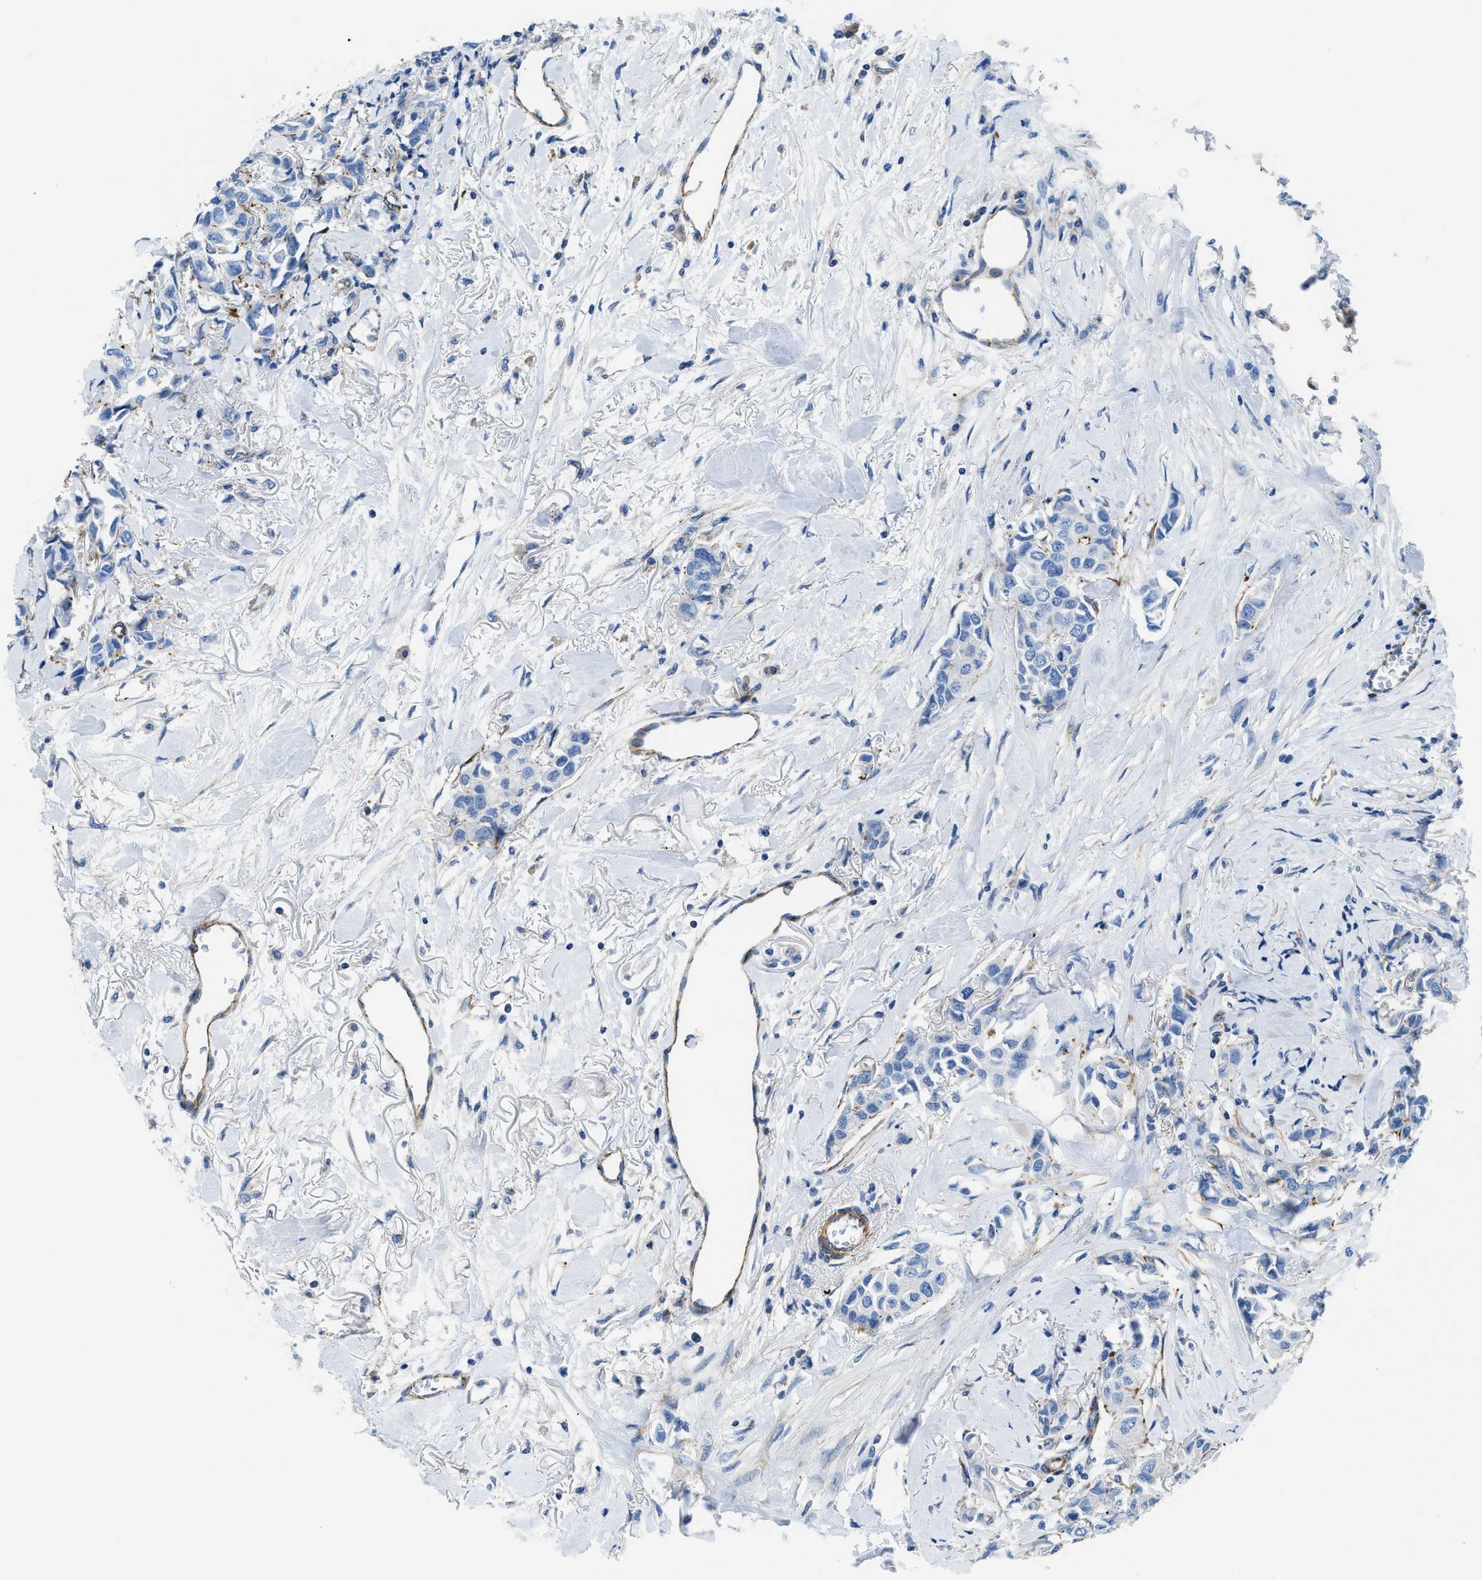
{"staining": {"intensity": "negative", "quantity": "none", "location": "none"}, "tissue": "breast cancer", "cell_type": "Tumor cells", "image_type": "cancer", "snomed": [{"axis": "morphology", "description": "Duct carcinoma"}, {"axis": "topography", "description": "Breast"}], "caption": "The photomicrograph shows no staining of tumor cells in breast intraductal carcinoma.", "gene": "CUTA", "patient": {"sex": "female", "age": 80}}